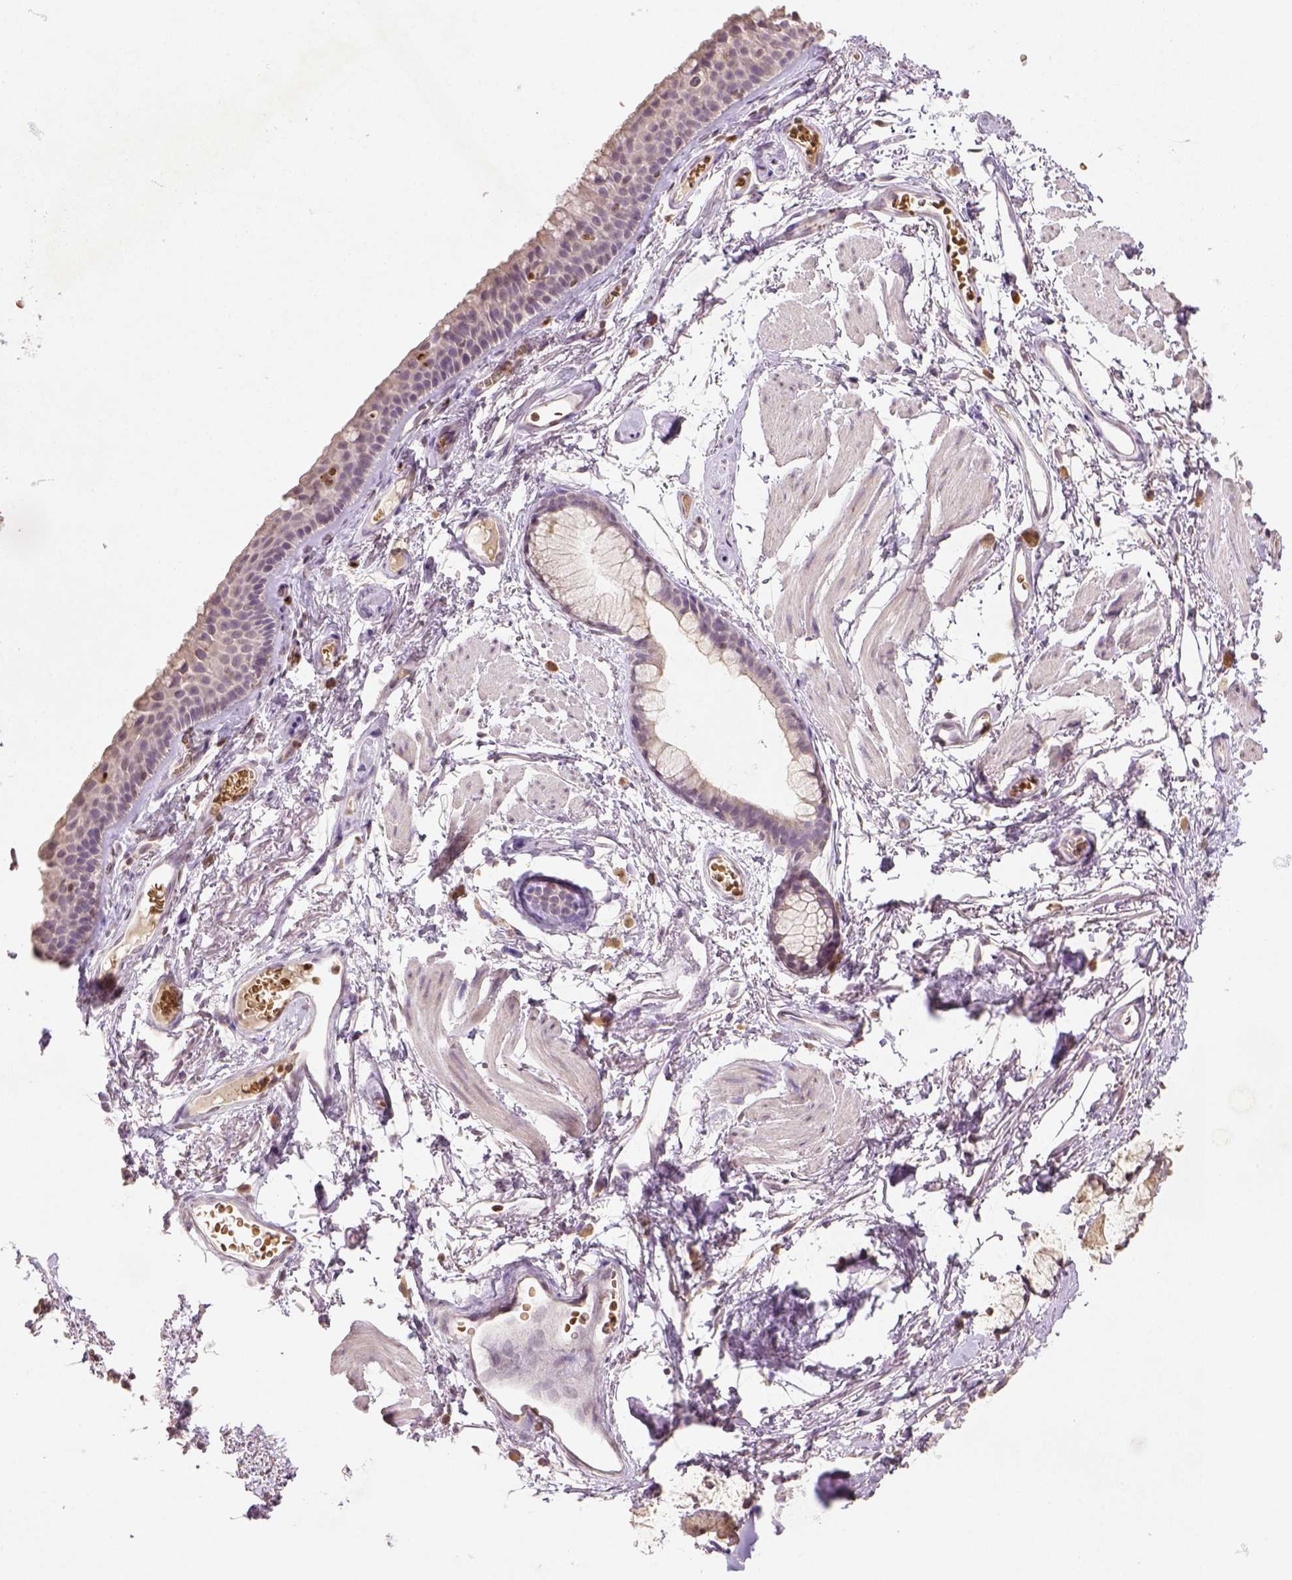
{"staining": {"intensity": "negative", "quantity": "none", "location": "none"}, "tissue": "soft tissue", "cell_type": "Fibroblasts", "image_type": "normal", "snomed": [{"axis": "morphology", "description": "Normal tissue, NOS"}, {"axis": "topography", "description": "Cartilage tissue"}, {"axis": "topography", "description": "Bronchus"}], "caption": "This is a micrograph of immunohistochemistry (IHC) staining of unremarkable soft tissue, which shows no positivity in fibroblasts.", "gene": "NUDT3", "patient": {"sex": "female", "age": 79}}